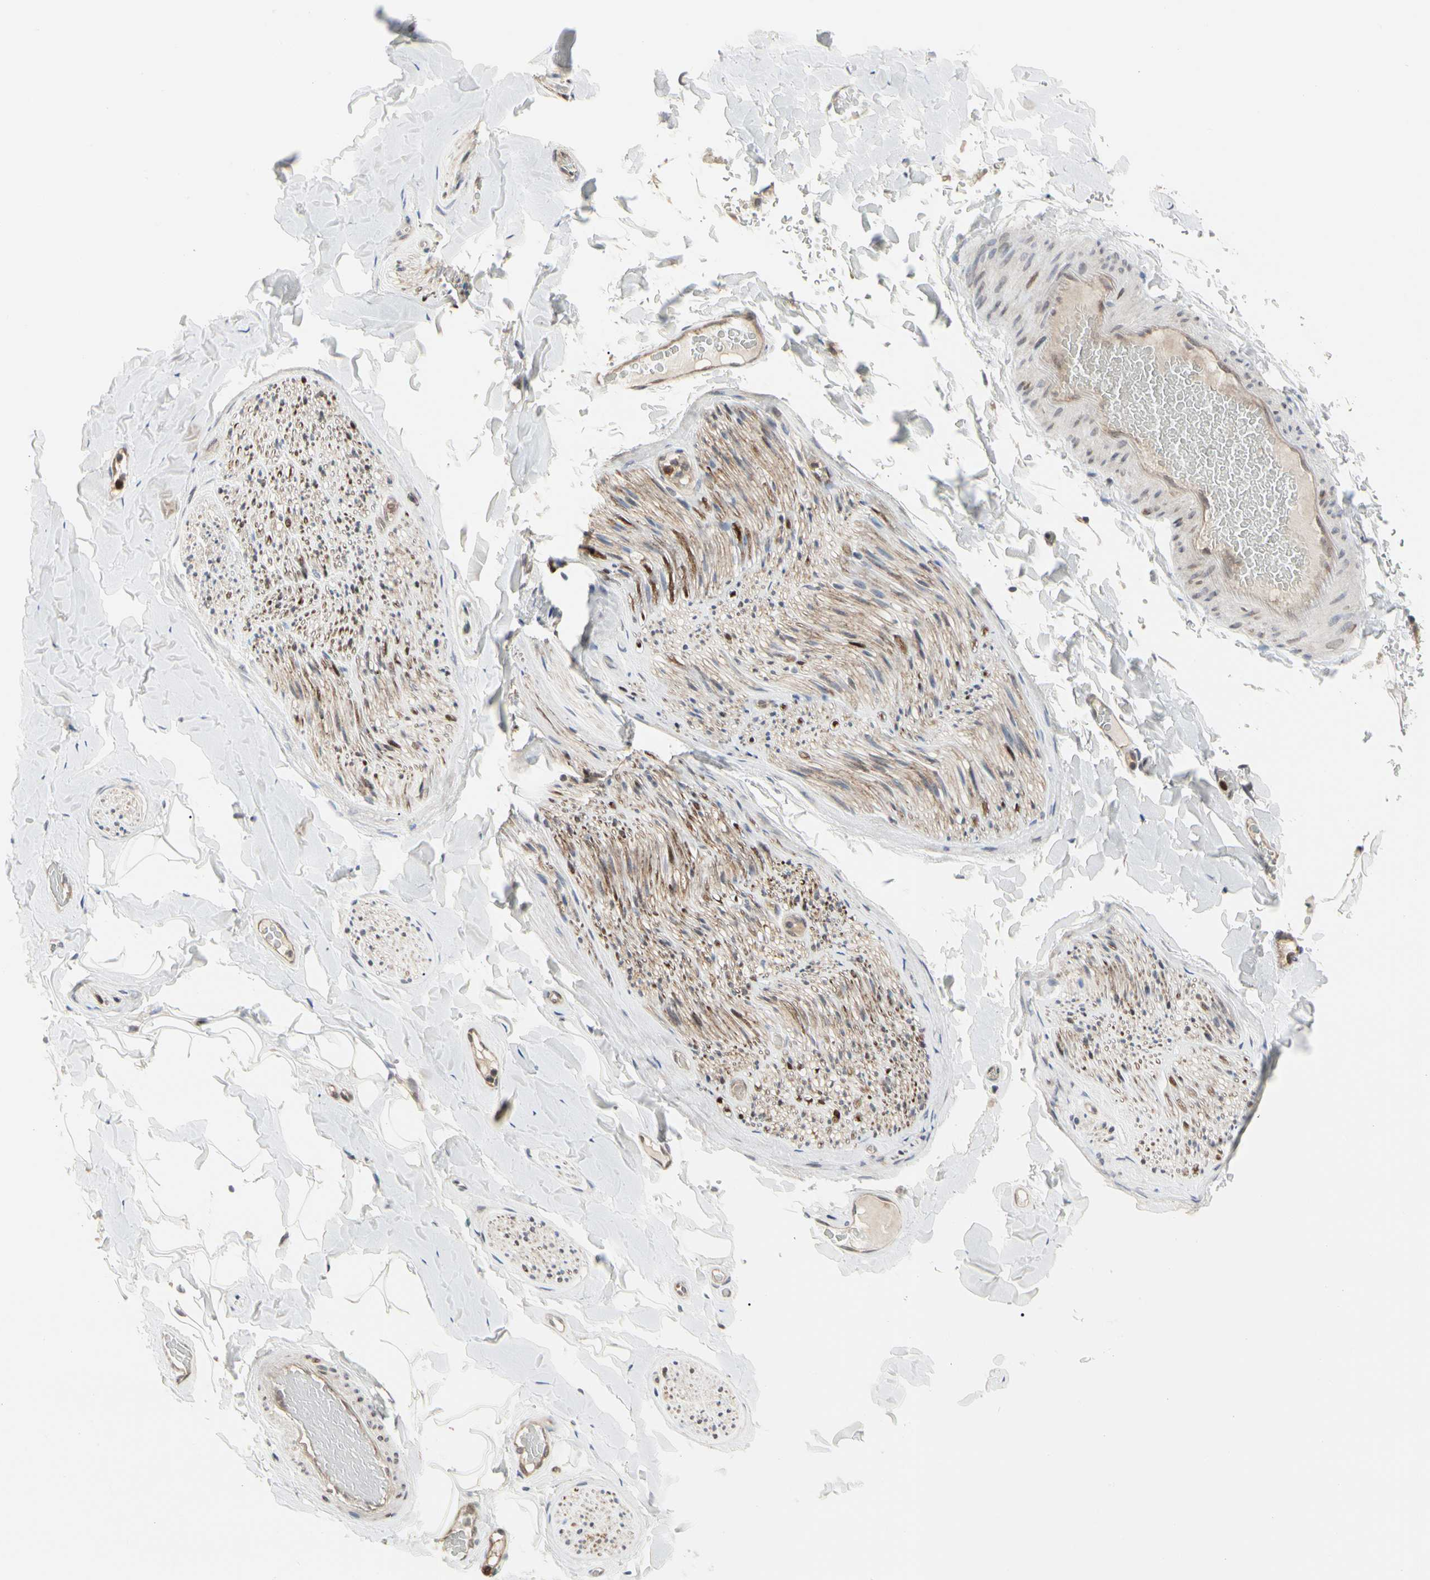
{"staining": {"intensity": "negative", "quantity": "none", "location": "none"}, "tissue": "adipose tissue", "cell_type": "Adipocytes", "image_type": "normal", "snomed": [{"axis": "morphology", "description": "Normal tissue, NOS"}, {"axis": "topography", "description": "Peripheral nerve tissue"}], "caption": "Micrograph shows no protein positivity in adipocytes of benign adipose tissue.", "gene": "CDK5", "patient": {"sex": "male", "age": 70}}